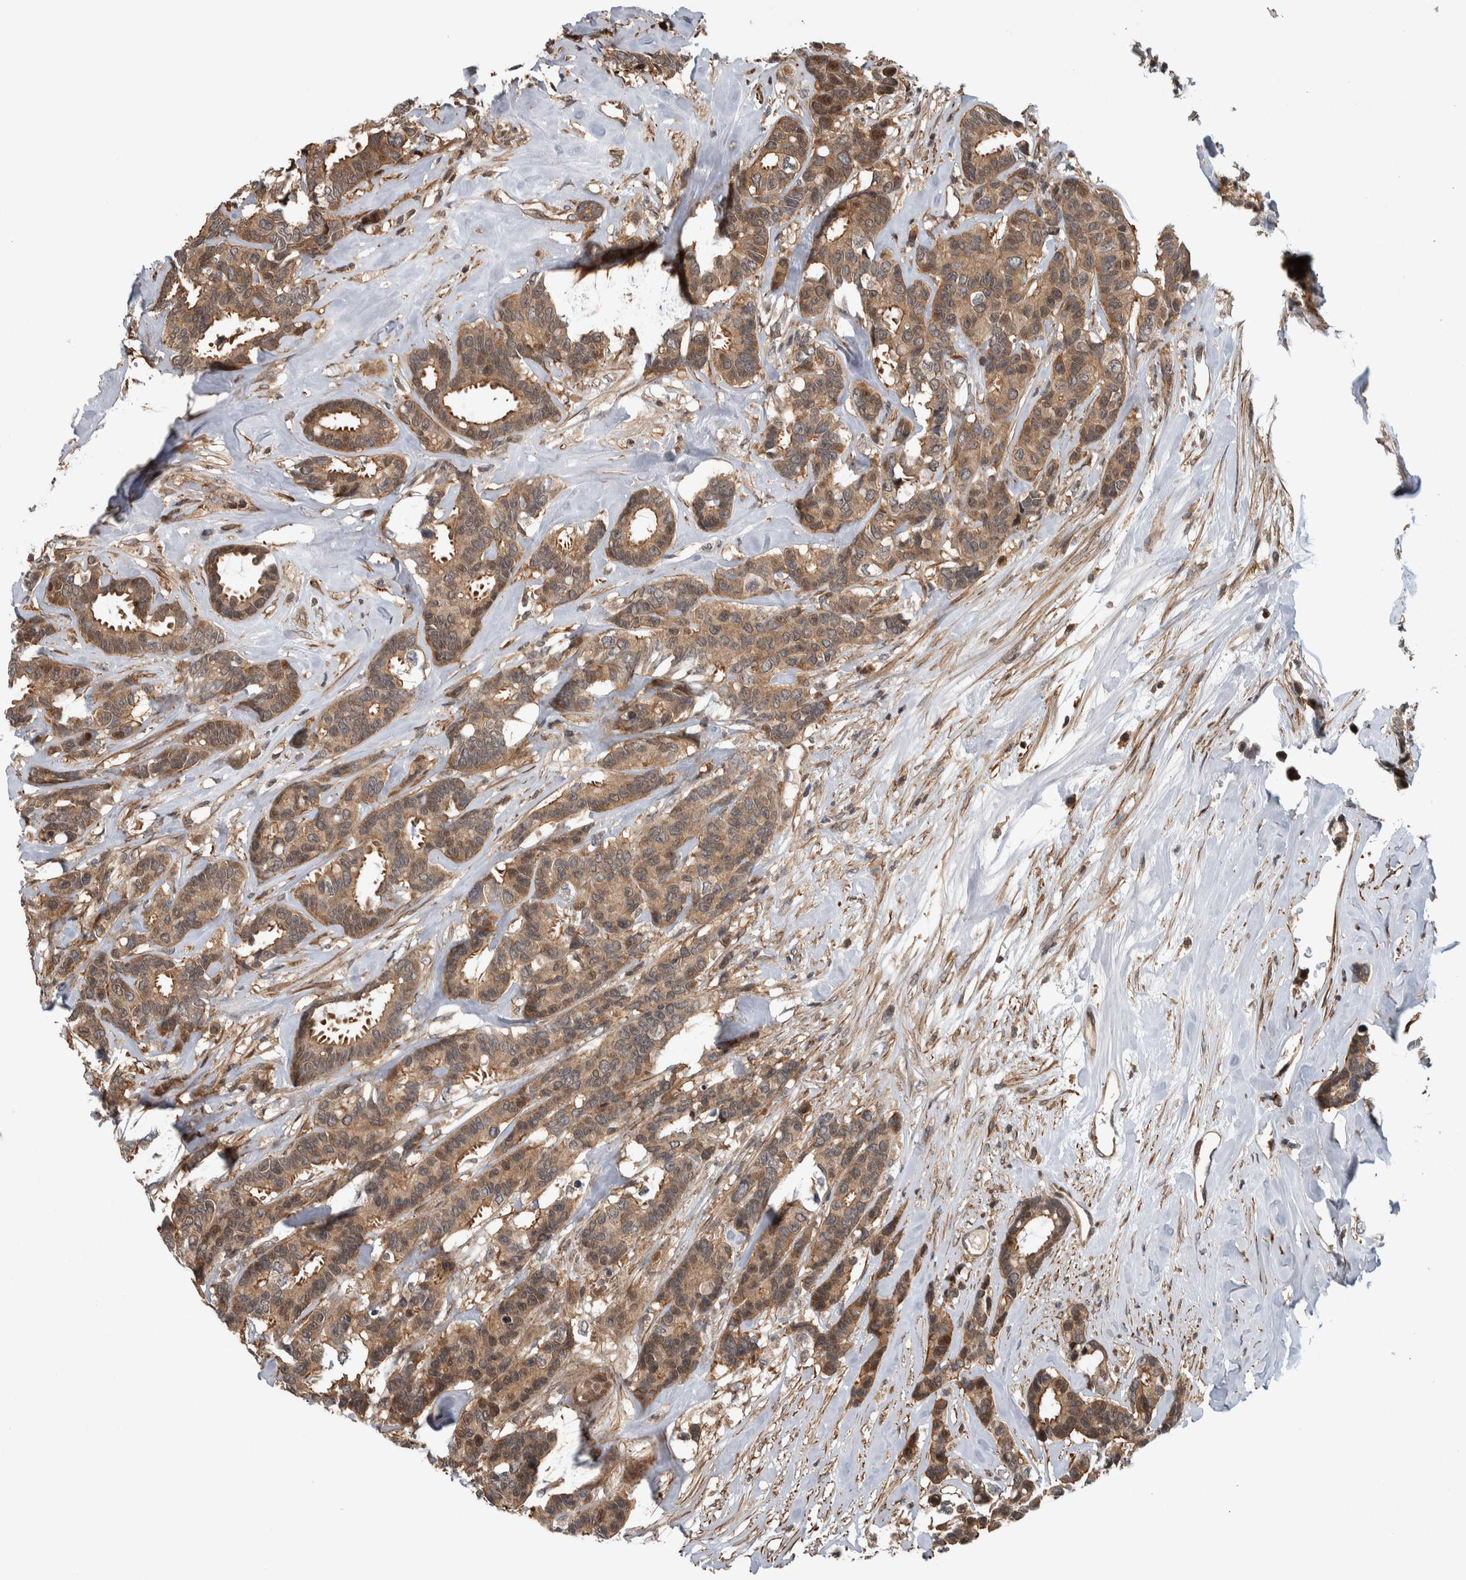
{"staining": {"intensity": "moderate", "quantity": ">75%", "location": "cytoplasmic/membranous"}, "tissue": "breast cancer", "cell_type": "Tumor cells", "image_type": "cancer", "snomed": [{"axis": "morphology", "description": "Duct carcinoma"}, {"axis": "topography", "description": "Breast"}], "caption": "This histopathology image demonstrates immunohistochemistry (IHC) staining of human breast infiltrating ductal carcinoma, with medium moderate cytoplasmic/membranous positivity in about >75% of tumor cells.", "gene": "ARFGEF1", "patient": {"sex": "female", "age": 87}}